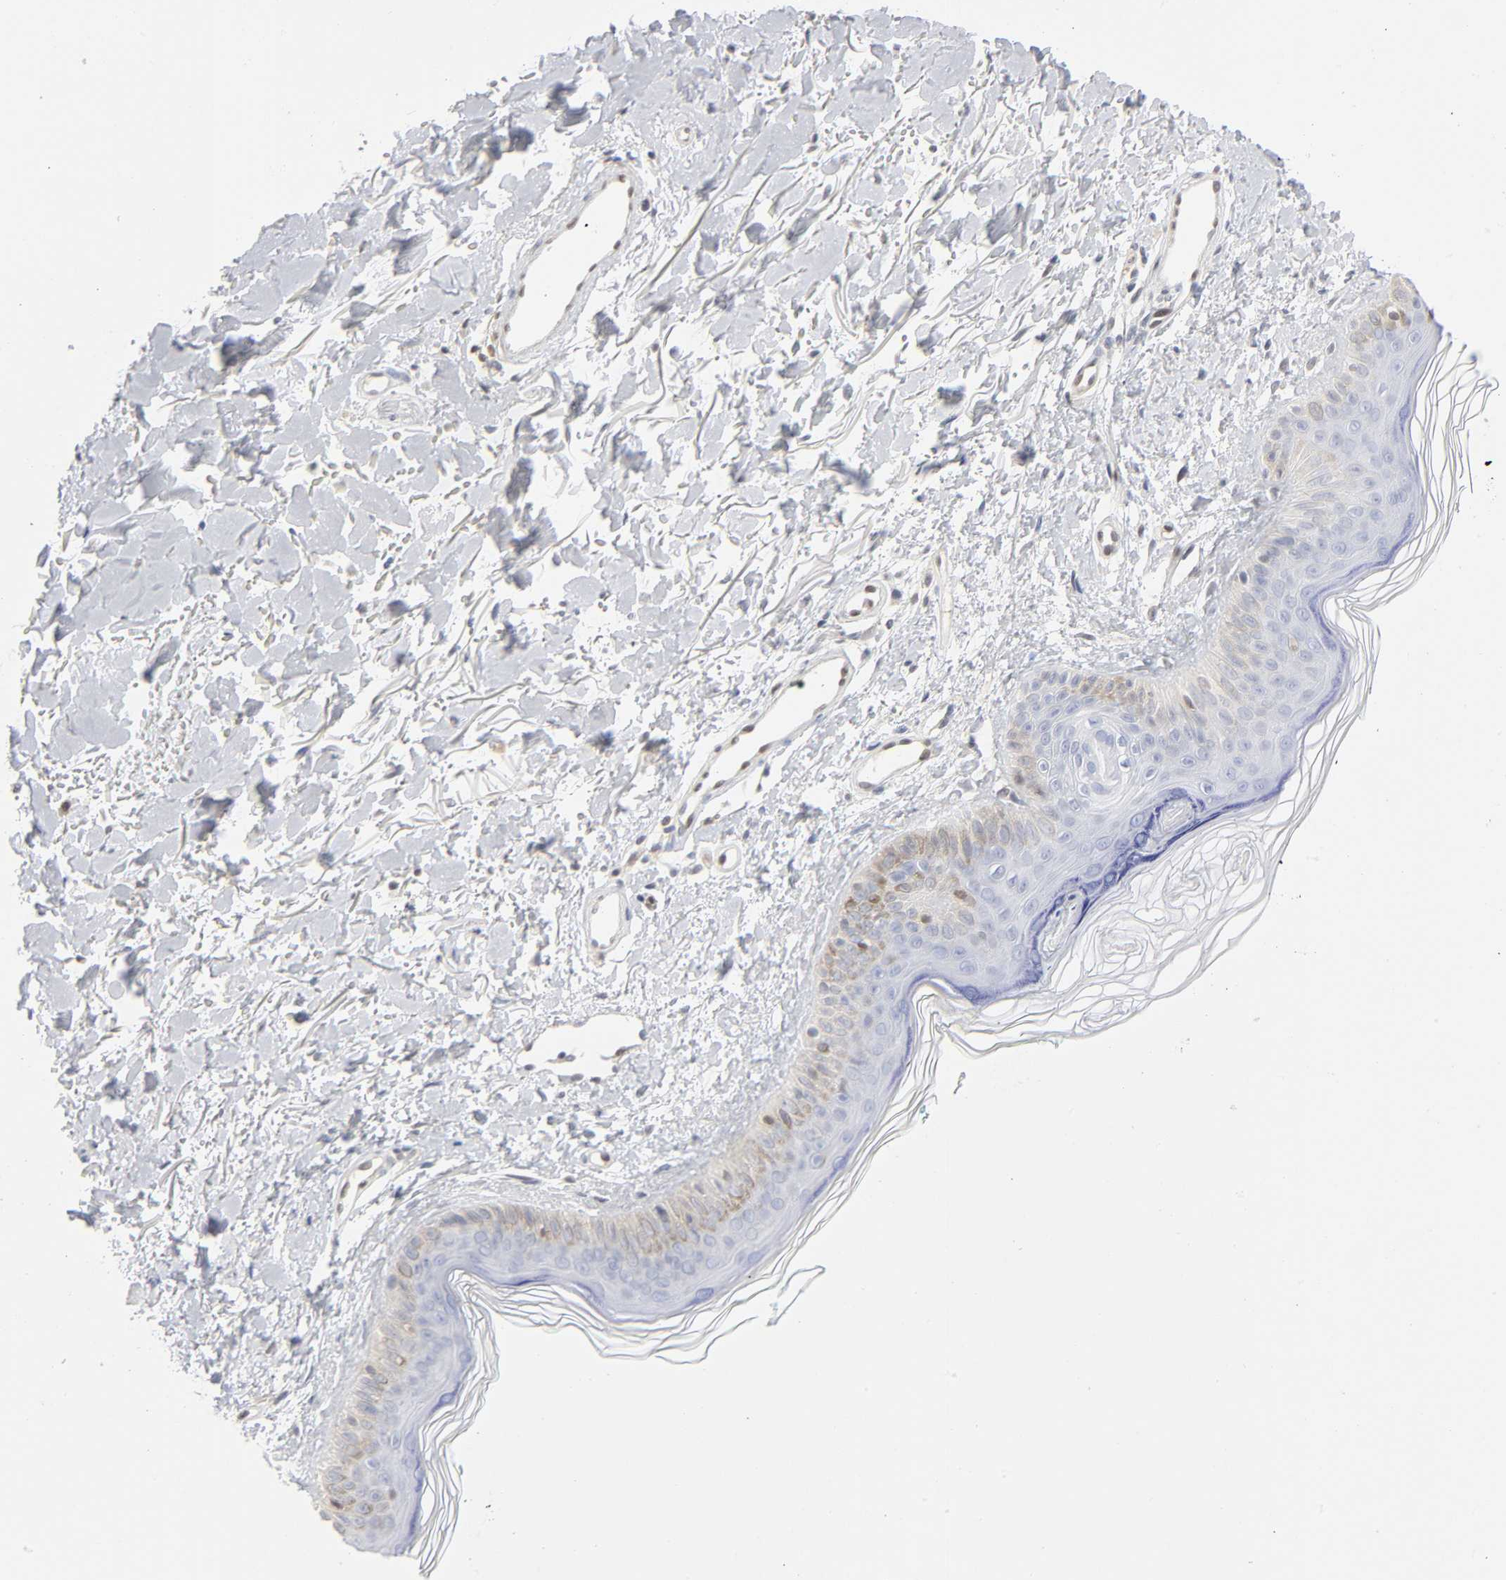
{"staining": {"intensity": "negative", "quantity": "none", "location": "none"}, "tissue": "skin", "cell_type": "Fibroblasts", "image_type": "normal", "snomed": [{"axis": "morphology", "description": "Normal tissue, NOS"}, {"axis": "topography", "description": "Skin"}], "caption": "Protein analysis of benign skin reveals no significant positivity in fibroblasts. (Brightfield microscopy of DAB immunohistochemistry (IHC) at high magnification).", "gene": "DFFB", "patient": {"sex": "male", "age": 71}}